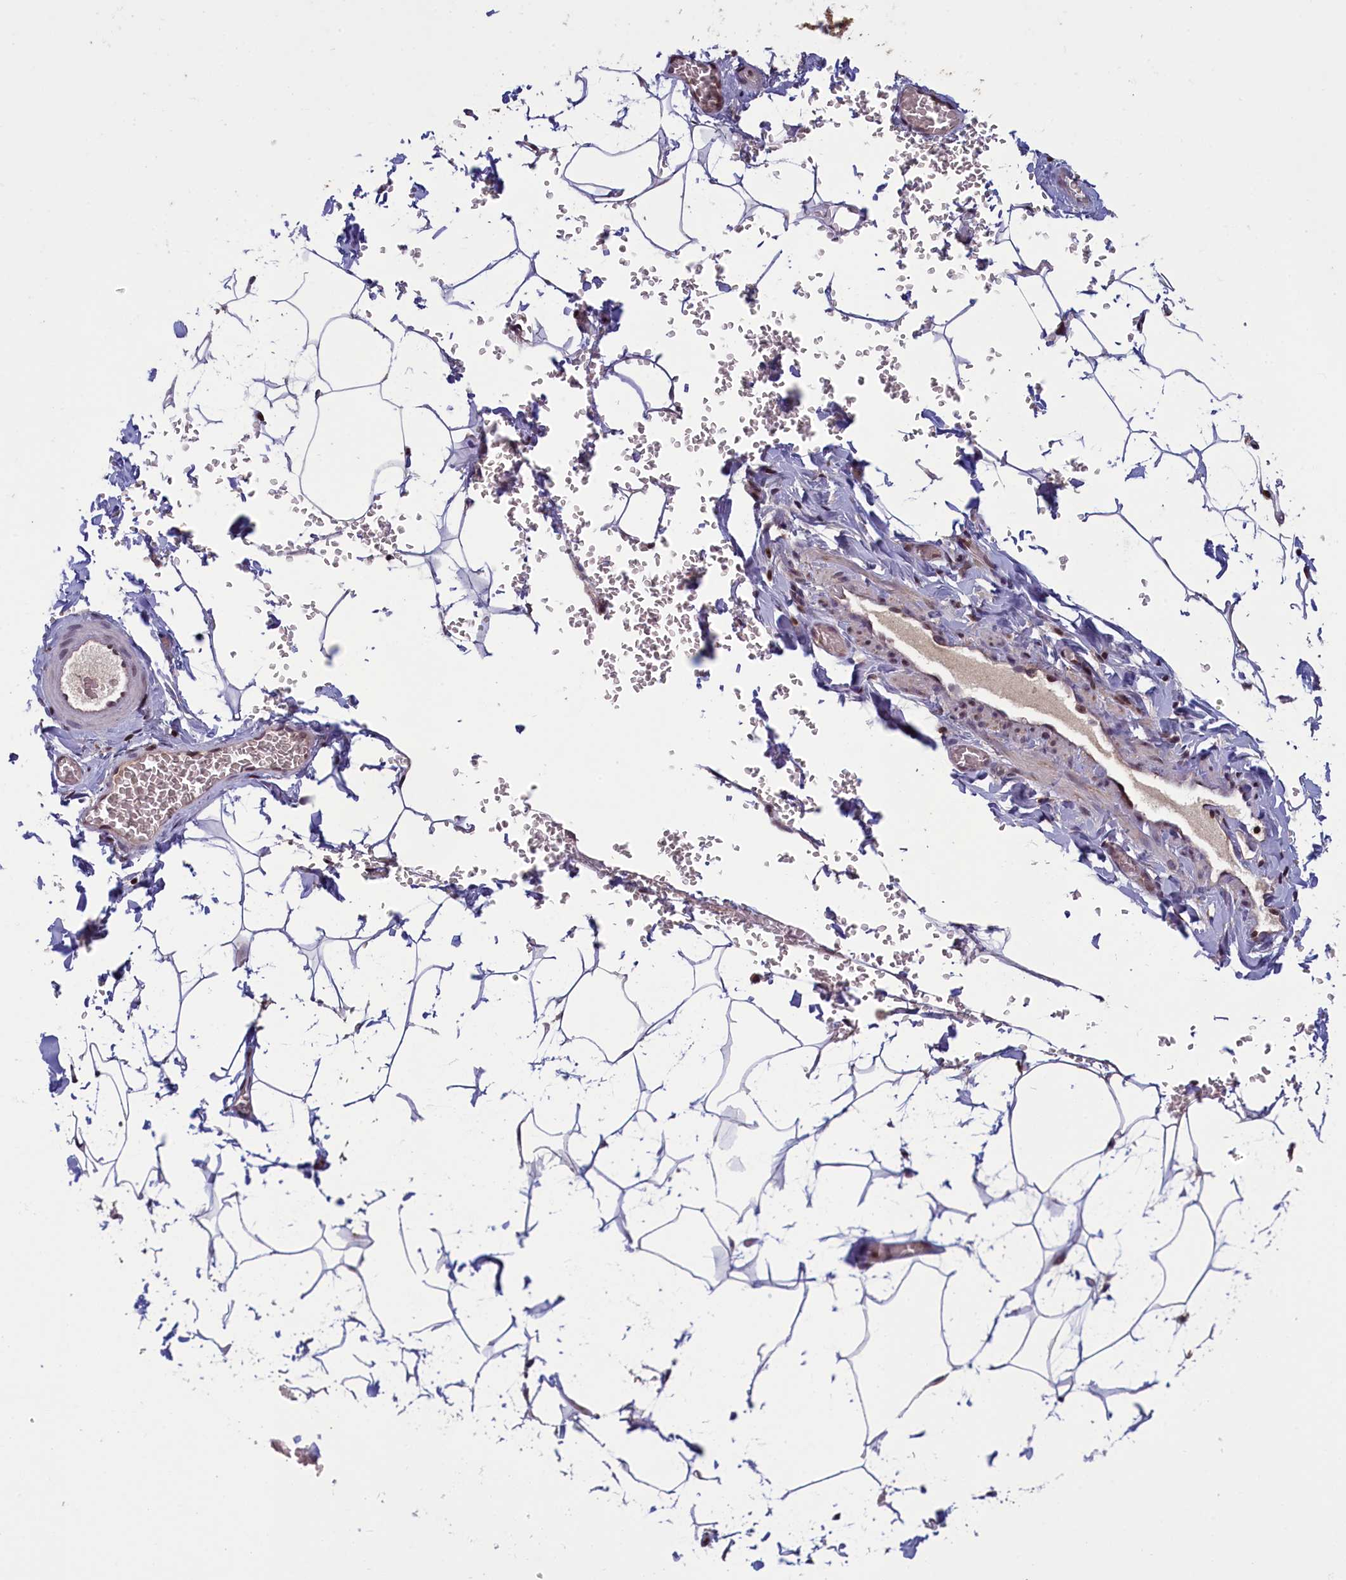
{"staining": {"intensity": "negative", "quantity": "none", "location": "none"}, "tissue": "adipose tissue", "cell_type": "Adipocytes", "image_type": "normal", "snomed": [{"axis": "morphology", "description": "Normal tissue, NOS"}, {"axis": "topography", "description": "Gallbladder"}, {"axis": "topography", "description": "Peripheral nerve tissue"}], "caption": "High power microscopy image of an IHC histopathology image of normal adipose tissue, revealing no significant staining in adipocytes. (DAB (3,3'-diaminobenzidine) IHC with hematoxylin counter stain).", "gene": "NUBP1", "patient": {"sex": "male", "age": 38}}